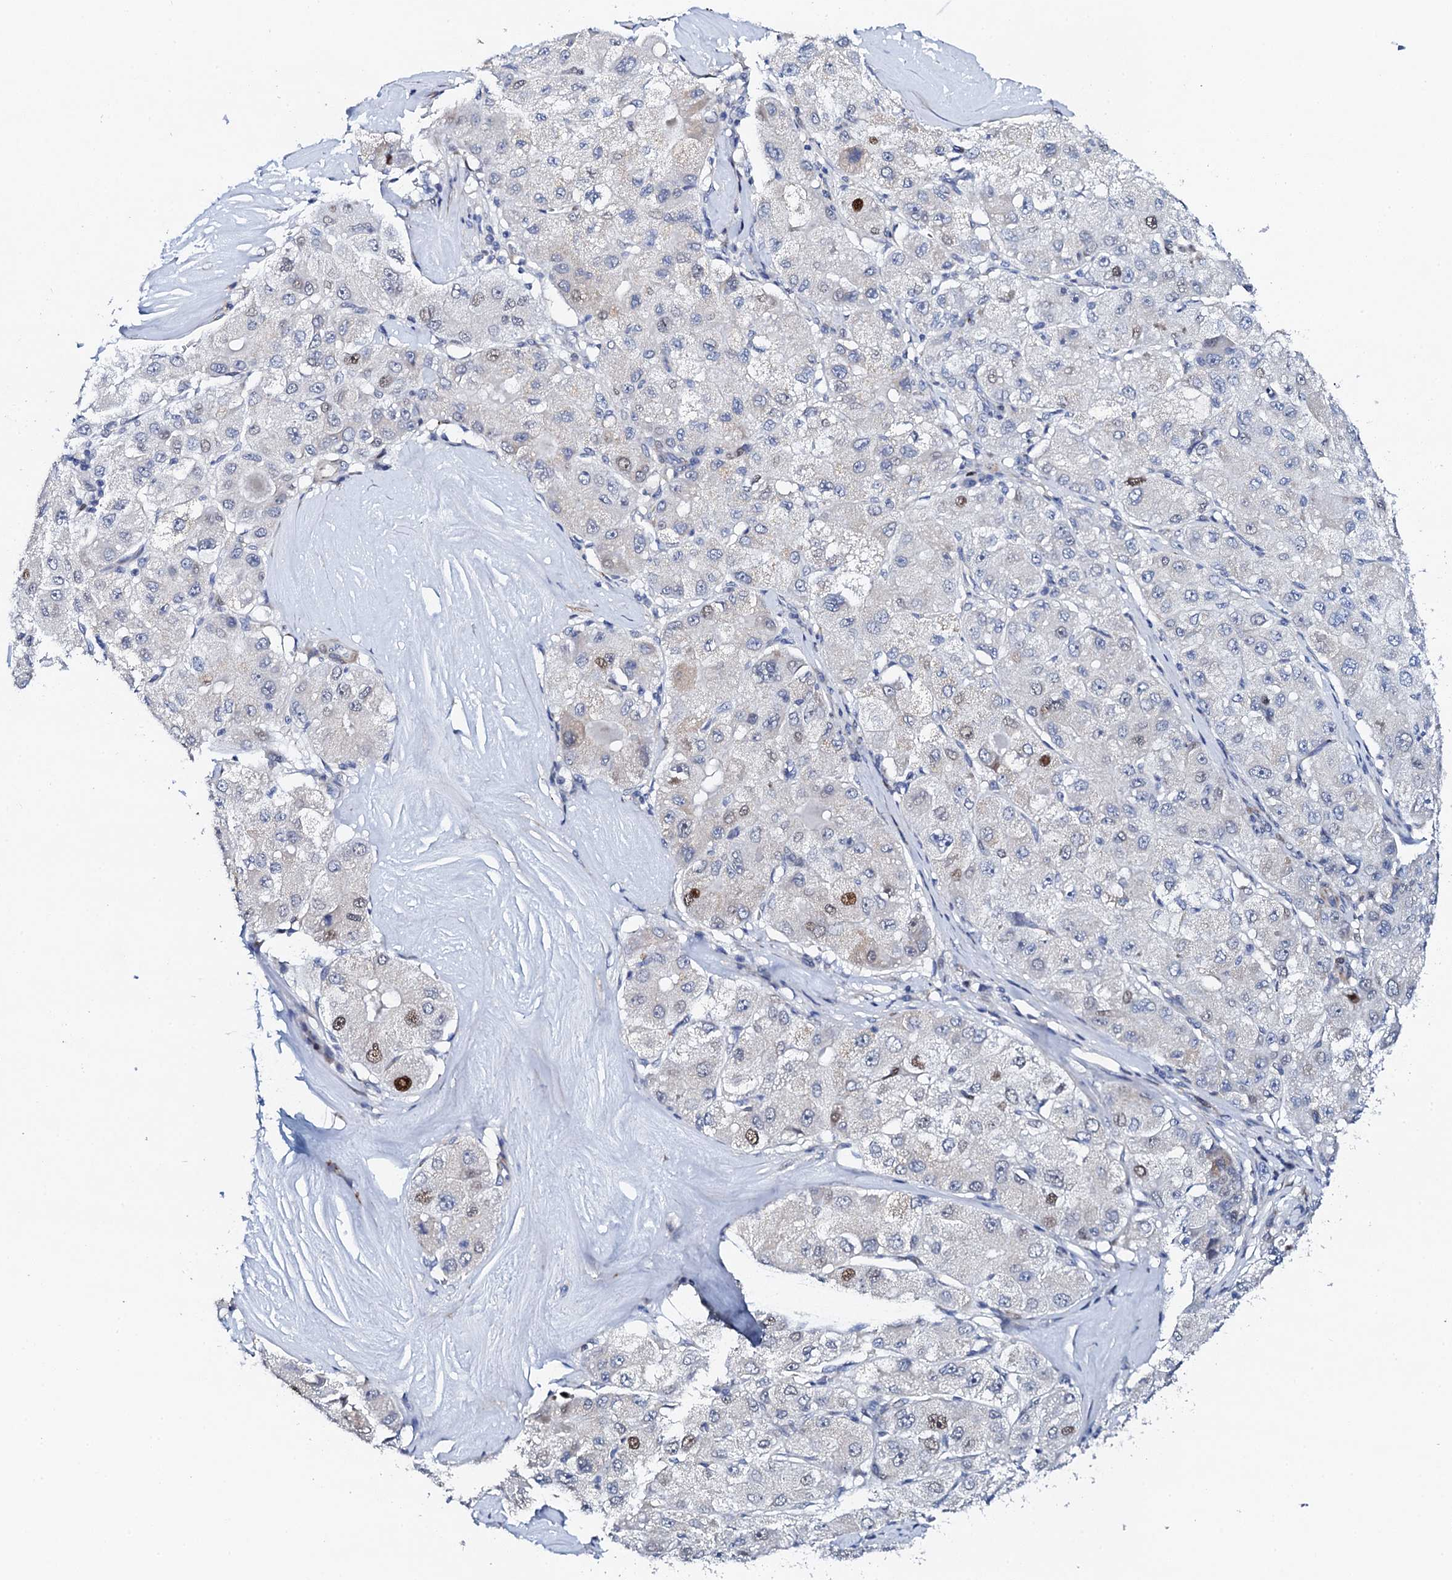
{"staining": {"intensity": "moderate", "quantity": "<25%", "location": "nuclear"}, "tissue": "liver cancer", "cell_type": "Tumor cells", "image_type": "cancer", "snomed": [{"axis": "morphology", "description": "Carcinoma, Hepatocellular, NOS"}, {"axis": "topography", "description": "Liver"}], "caption": "Immunohistochemical staining of liver hepatocellular carcinoma demonstrates low levels of moderate nuclear protein positivity in approximately <25% of tumor cells. Nuclei are stained in blue.", "gene": "NUDT13", "patient": {"sex": "male", "age": 80}}